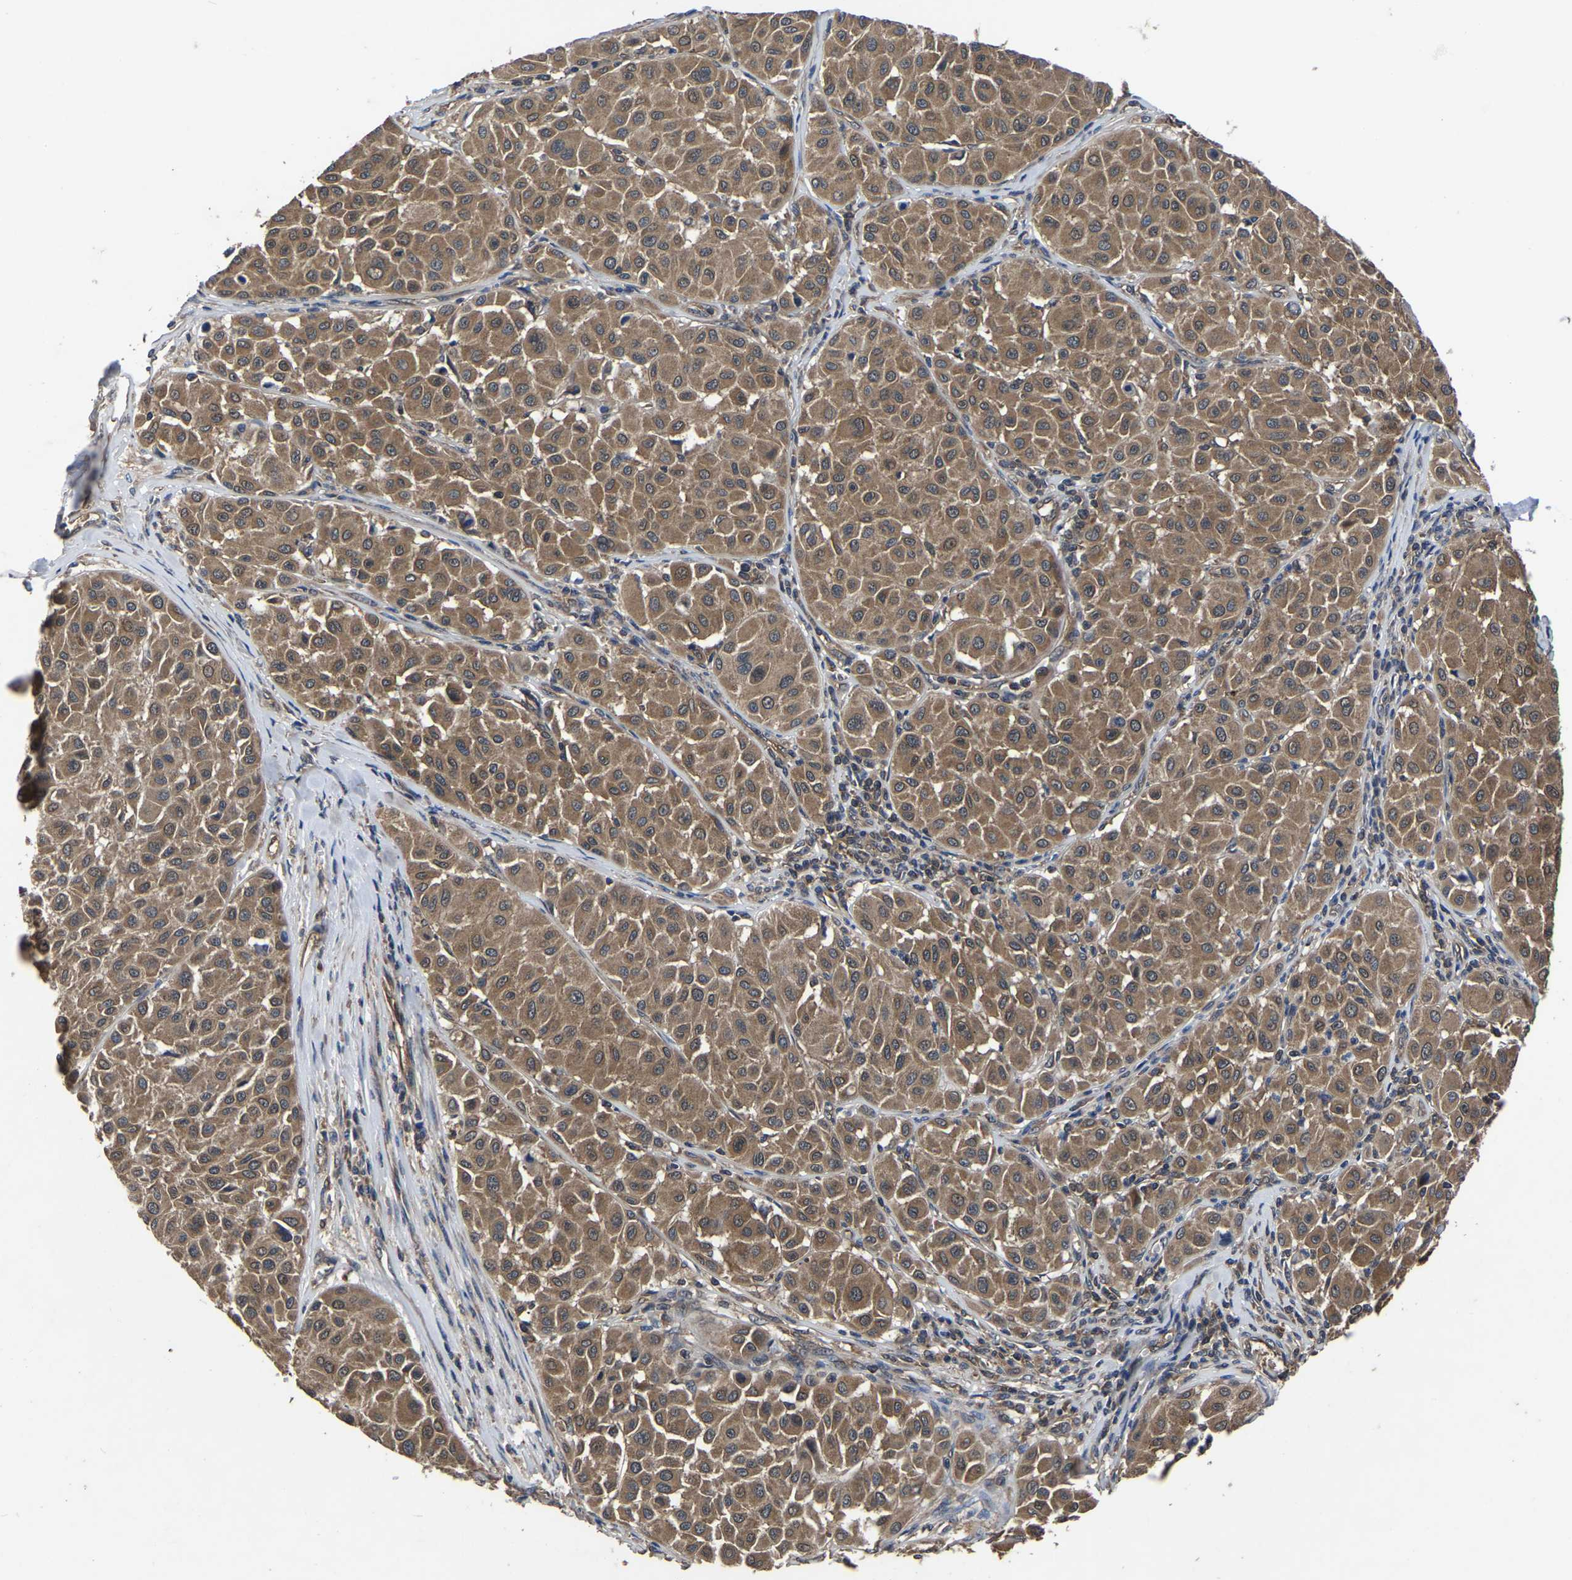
{"staining": {"intensity": "moderate", "quantity": ">75%", "location": "cytoplasmic/membranous"}, "tissue": "melanoma", "cell_type": "Tumor cells", "image_type": "cancer", "snomed": [{"axis": "morphology", "description": "Malignant melanoma, Metastatic site"}, {"axis": "topography", "description": "Soft tissue"}], "caption": "Immunohistochemistry micrograph of neoplastic tissue: melanoma stained using IHC reveals medium levels of moderate protein expression localized specifically in the cytoplasmic/membranous of tumor cells, appearing as a cytoplasmic/membranous brown color.", "gene": "CRYZL1", "patient": {"sex": "male", "age": 41}}